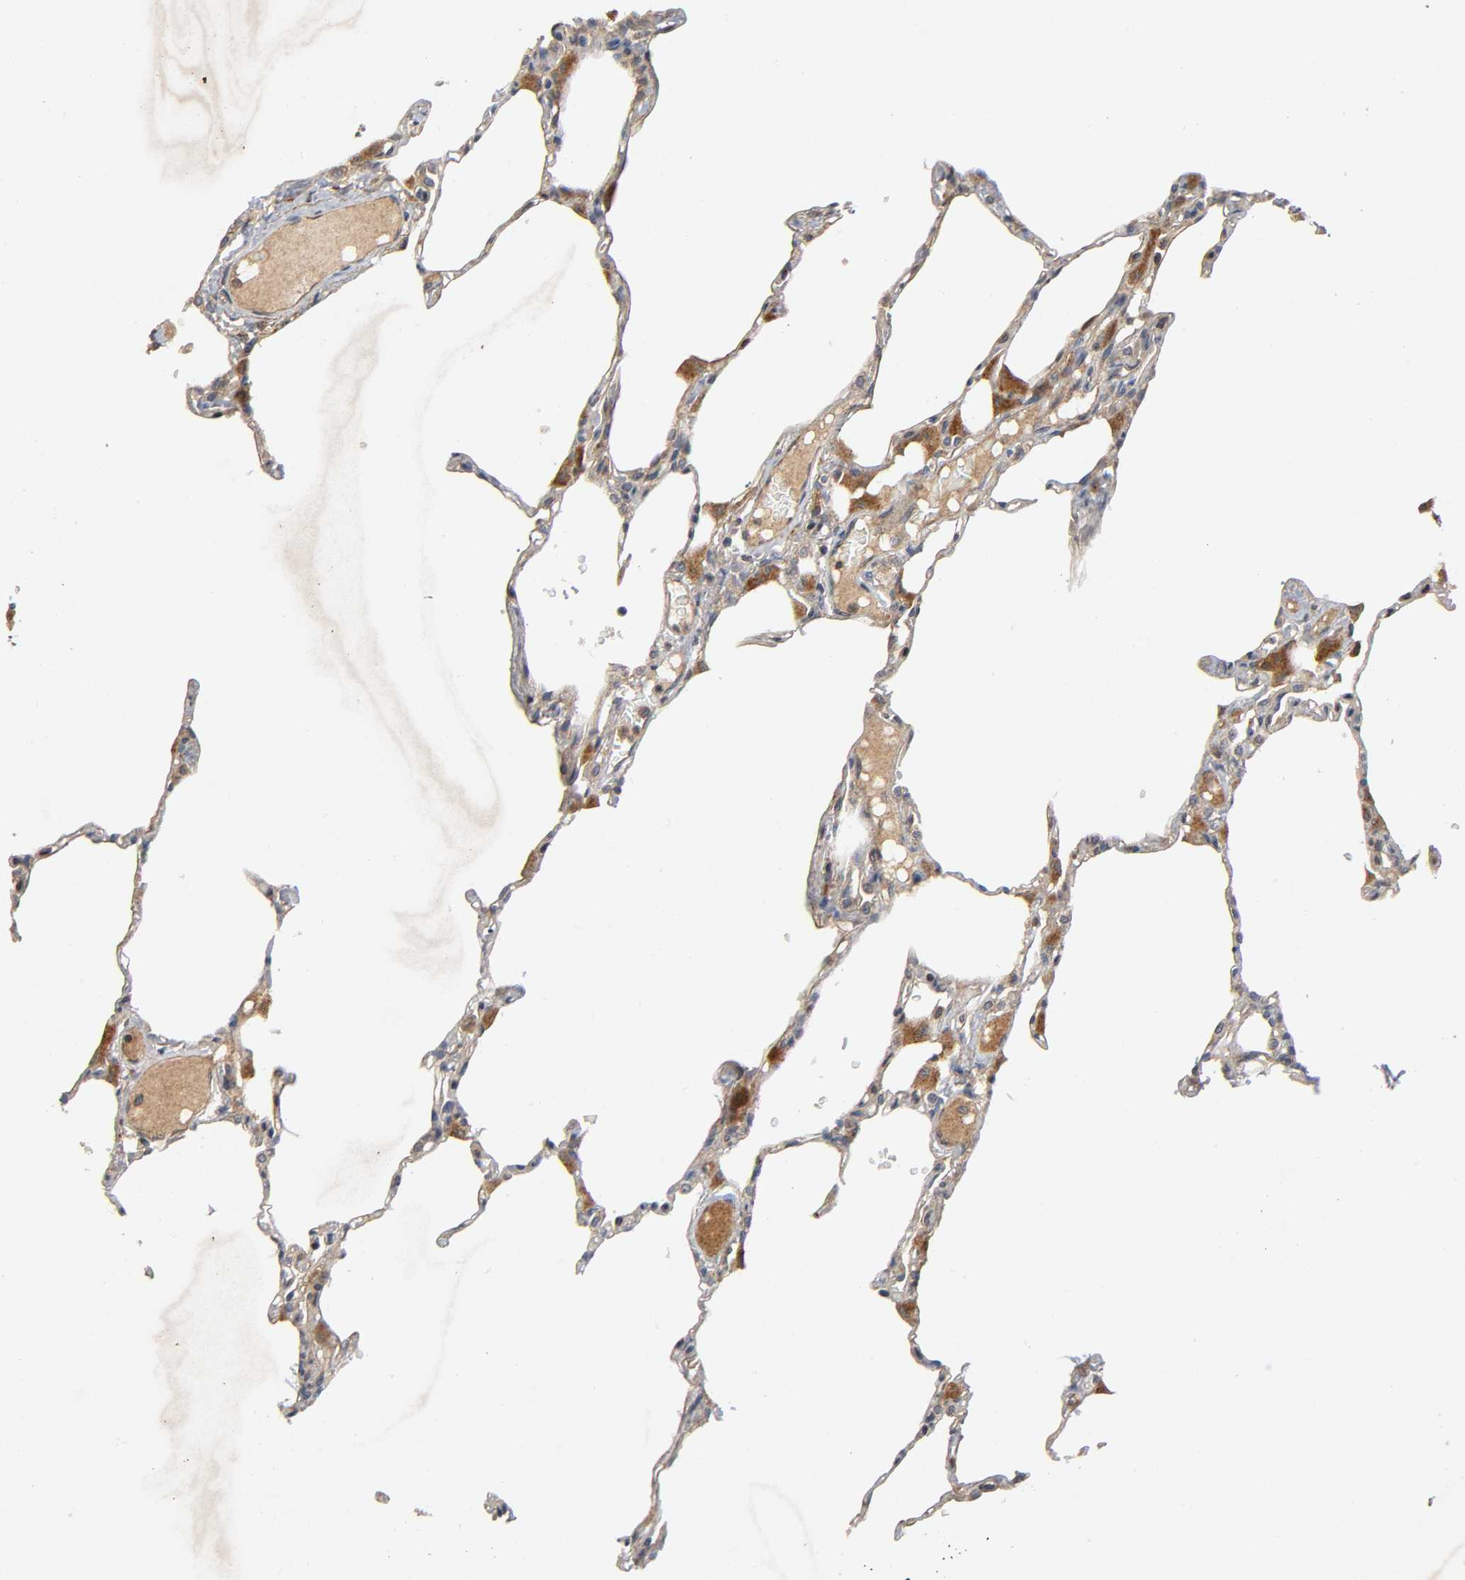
{"staining": {"intensity": "moderate", "quantity": ">75%", "location": "cytoplasmic/membranous"}, "tissue": "lung", "cell_type": "Alveolar cells", "image_type": "normal", "snomed": [{"axis": "morphology", "description": "Normal tissue, NOS"}, {"axis": "topography", "description": "Lung"}], "caption": "About >75% of alveolar cells in normal lung reveal moderate cytoplasmic/membranous protein staining as visualized by brown immunohistochemical staining.", "gene": "IKBKB", "patient": {"sex": "female", "age": 49}}